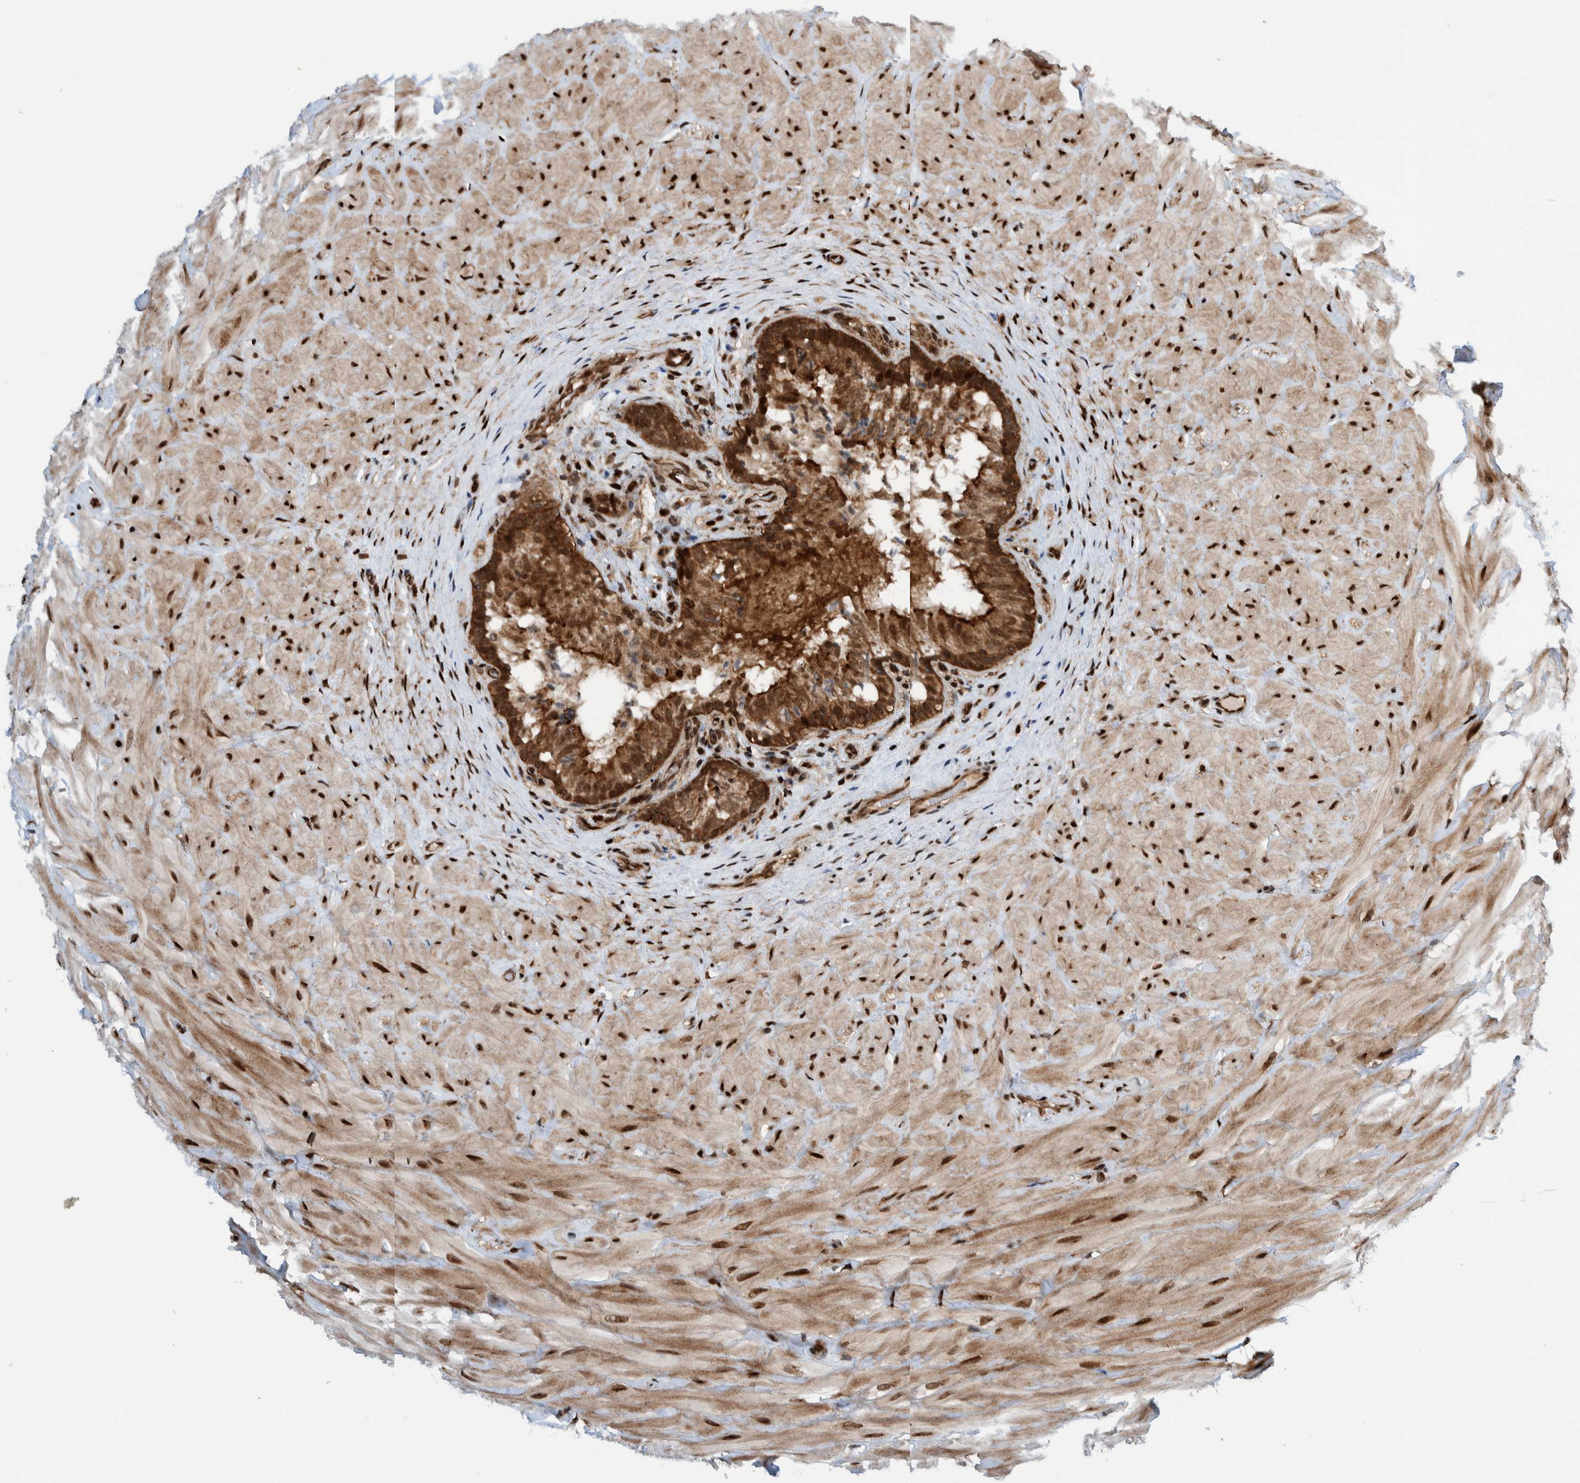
{"staining": {"intensity": "moderate", "quantity": ">75%", "location": "cytoplasmic/membranous,nuclear"}, "tissue": "epididymis", "cell_type": "Glandular cells", "image_type": "normal", "snomed": [{"axis": "morphology", "description": "Normal tissue, NOS"}, {"axis": "topography", "description": "Soft tissue"}, {"axis": "topography", "description": "Epididymis"}], "caption": "Moderate cytoplasmic/membranous,nuclear expression for a protein is identified in about >75% of glandular cells of benign epididymis using IHC.", "gene": "ZNF366", "patient": {"sex": "male", "age": 26}}